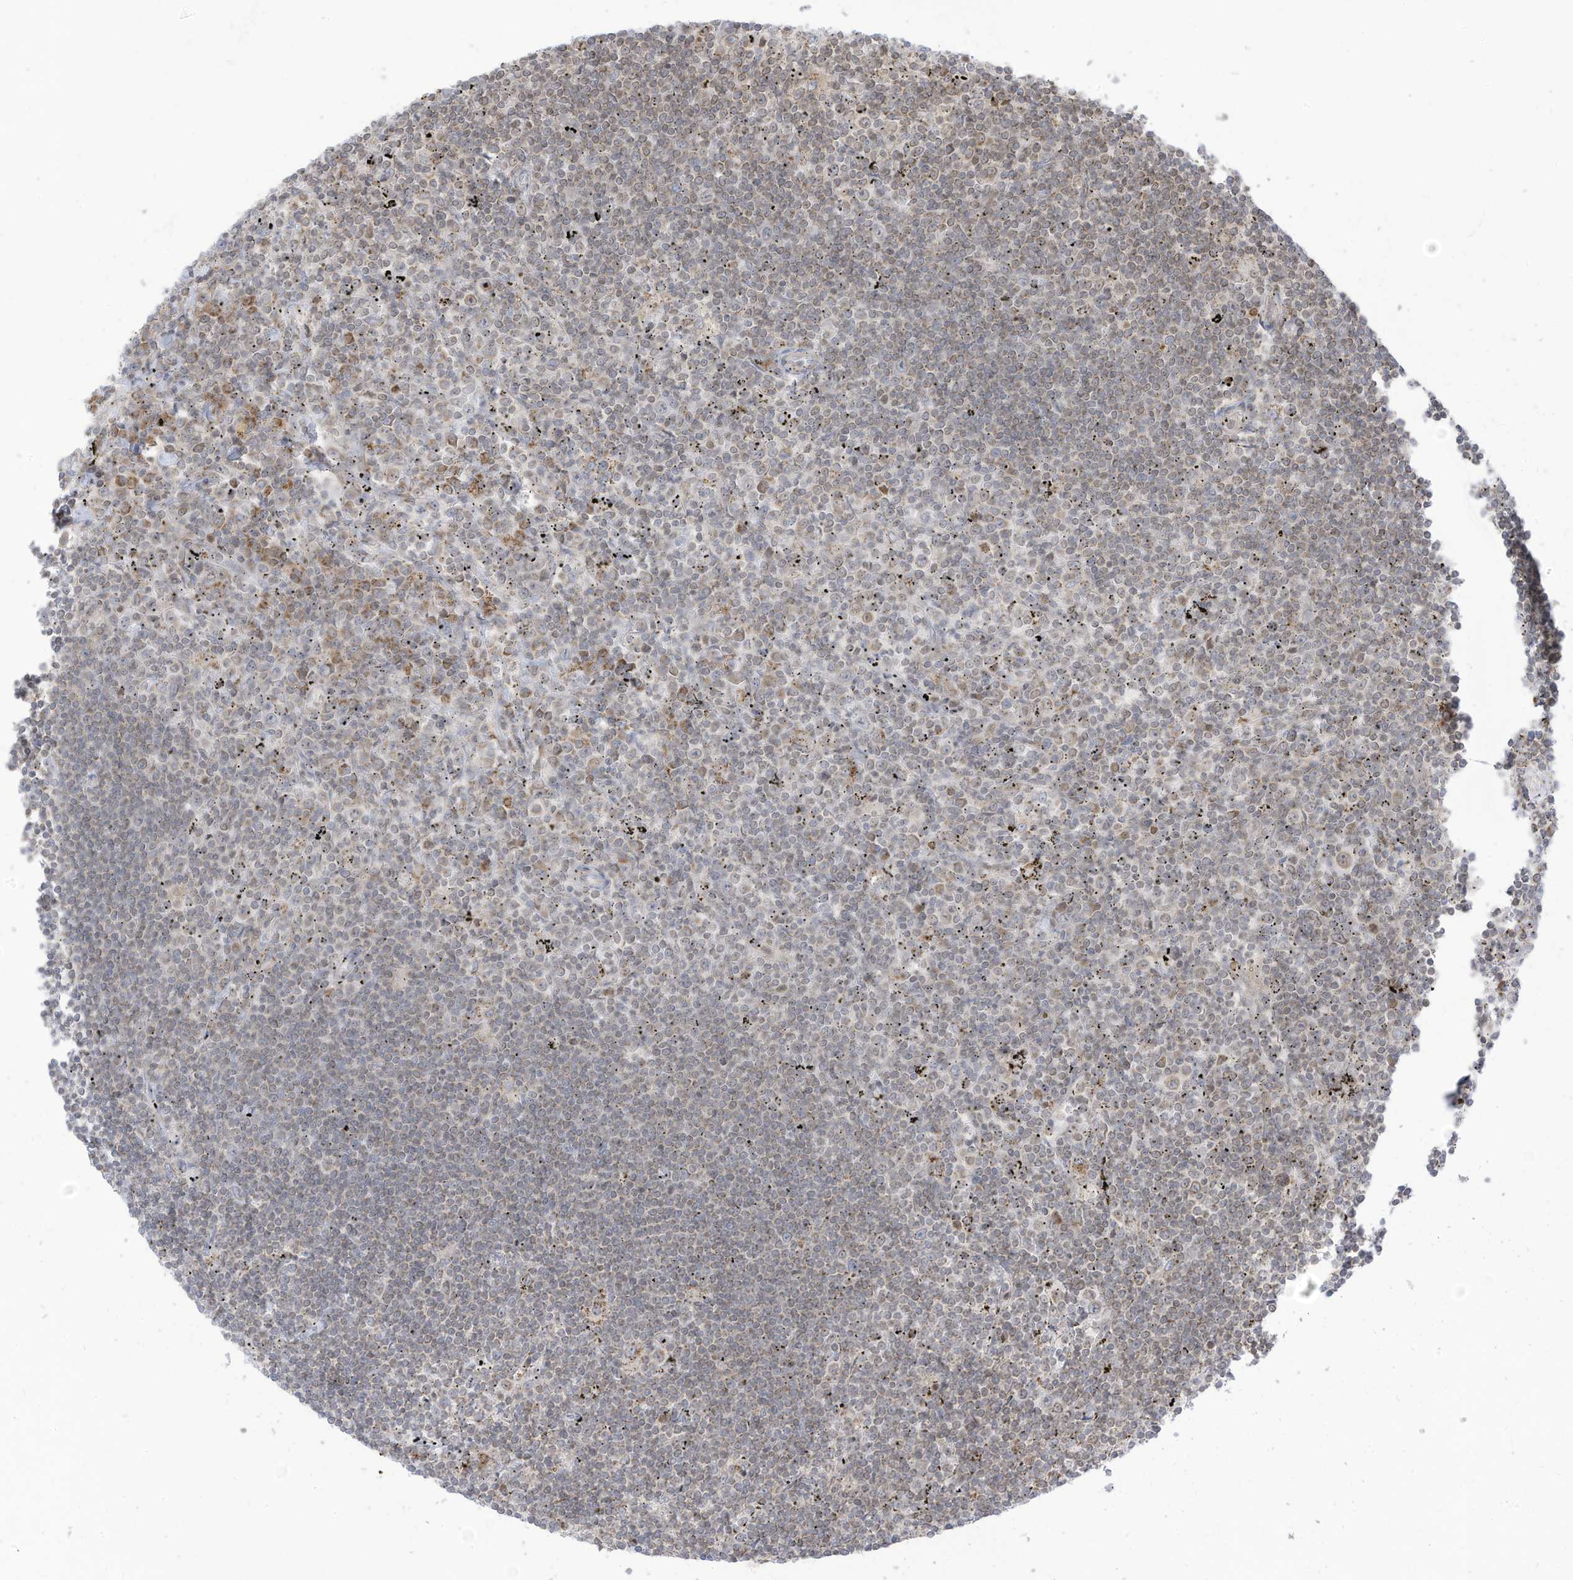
{"staining": {"intensity": "weak", "quantity": "25%-75%", "location": "cytoplasmic/membranous"}, "tissue": "lymphoma", "cell_type": "Tumor cells", "image_type": "cancer", "snomed": [{"axis": "morphology", "description": "Malignant lymphoma, non-Hodgkin's type, Low grade"}, {"axis": "topography", "description": "Spleen"}], "caption": "Weak cytoplasmic/membranous protein positivity is seen in approximately 25%-75% of tumor cells in low-grade malignant lymphoma, non-Hodgkin's type.", "gene": "CGAS", "patient": {"sex": "male", "age": 76}}